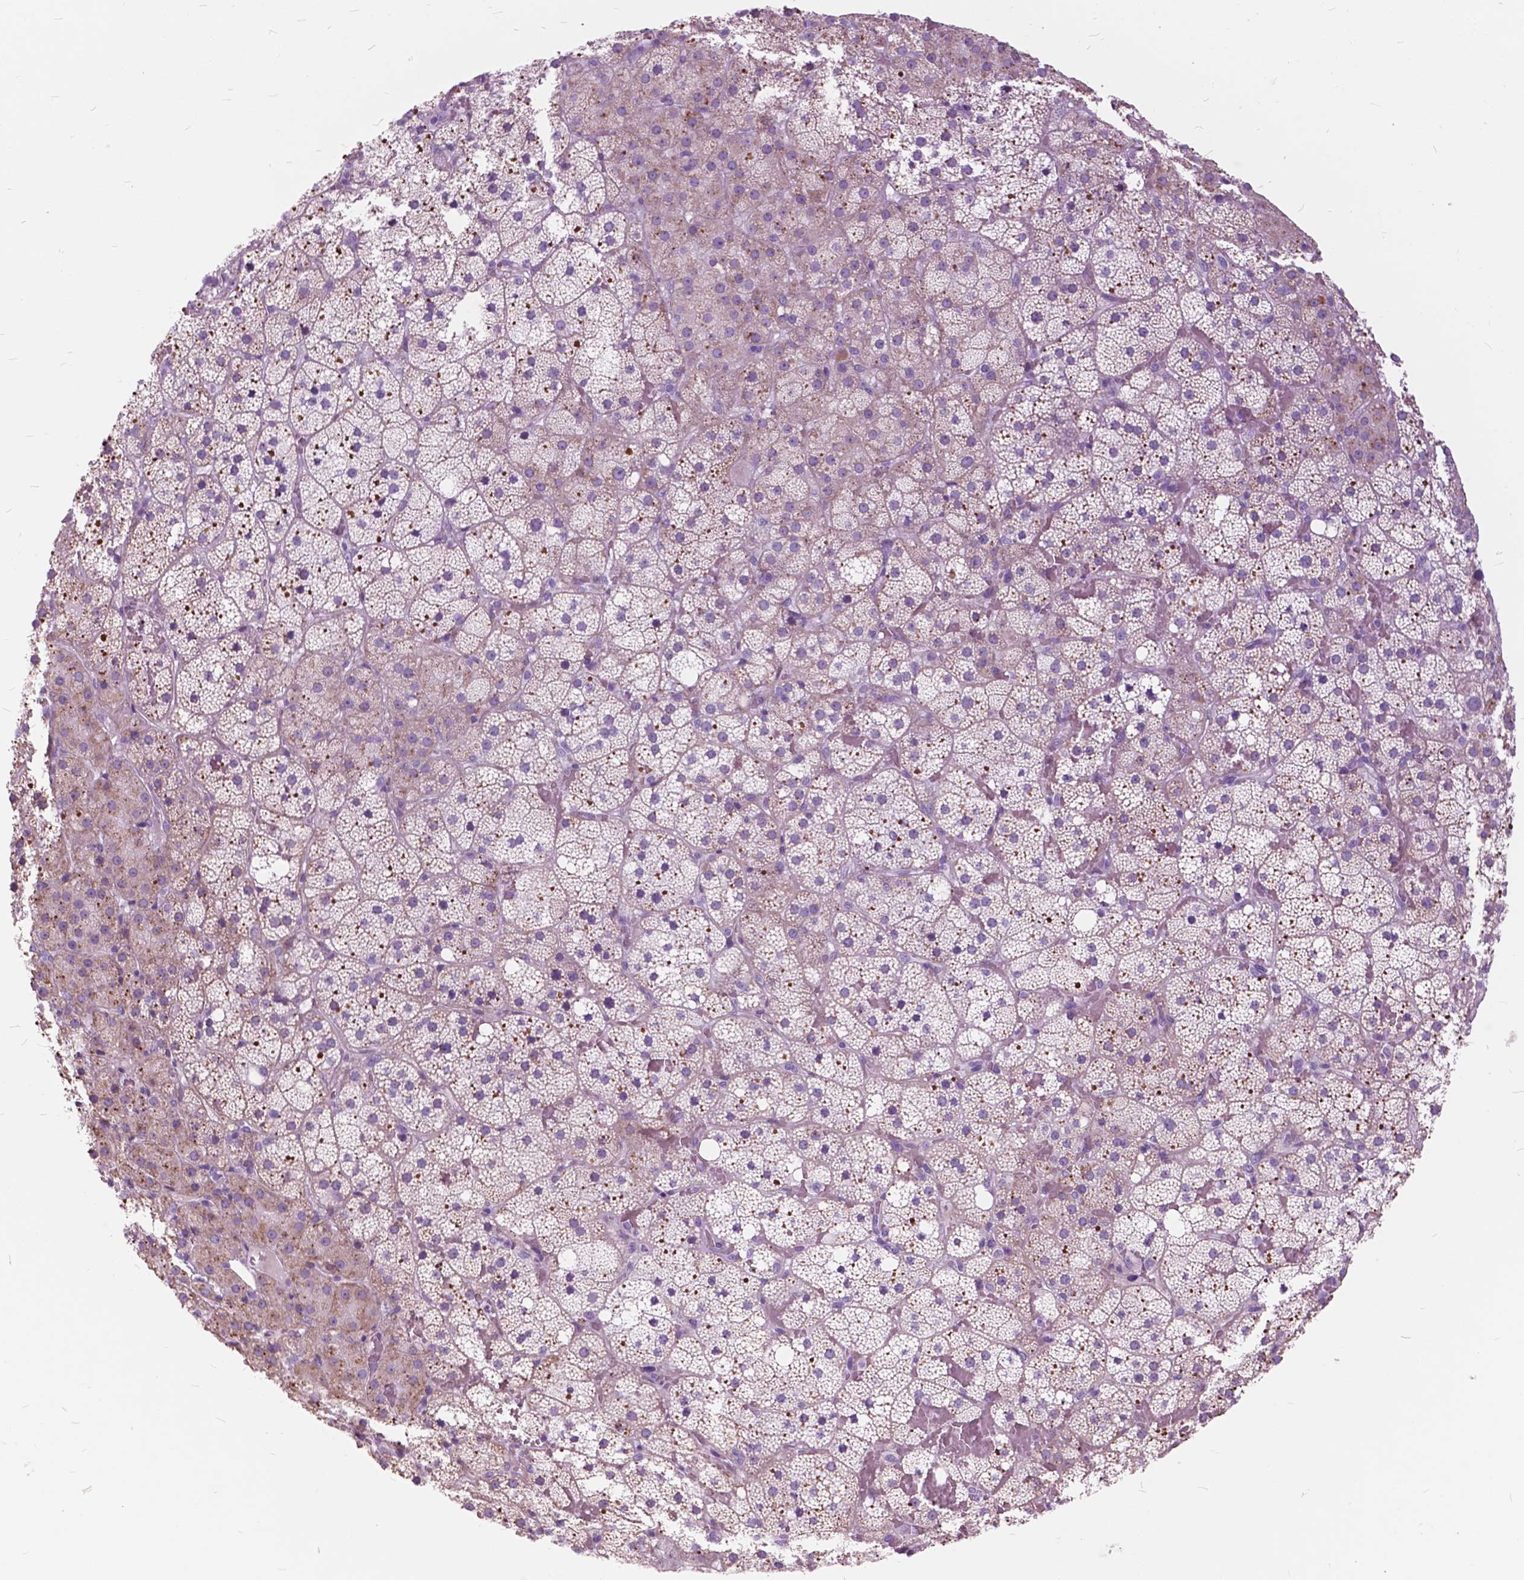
{"staining": {"intensity": "moderate", "quantity": "<25%", "location": "cytoplasmic/membranous"}, "tissue": "adrenal gland", "cell_type": "Glandular cells", "image_type": "normal", "snomed": [{"axis": "morphology", "description": "Normal tissue, NOS"}, {"axis": "topography", "description": "Adrenal gland"}], "caption": "The micrograph reveals immunohistochemical staining of normal adrenal gland. There is moderate cytoplasmic/membranous positivity is appreciated in about <25% of glandular cells.", "gene": "GDF9", "patient": {"sex": "male", "age": 53}}